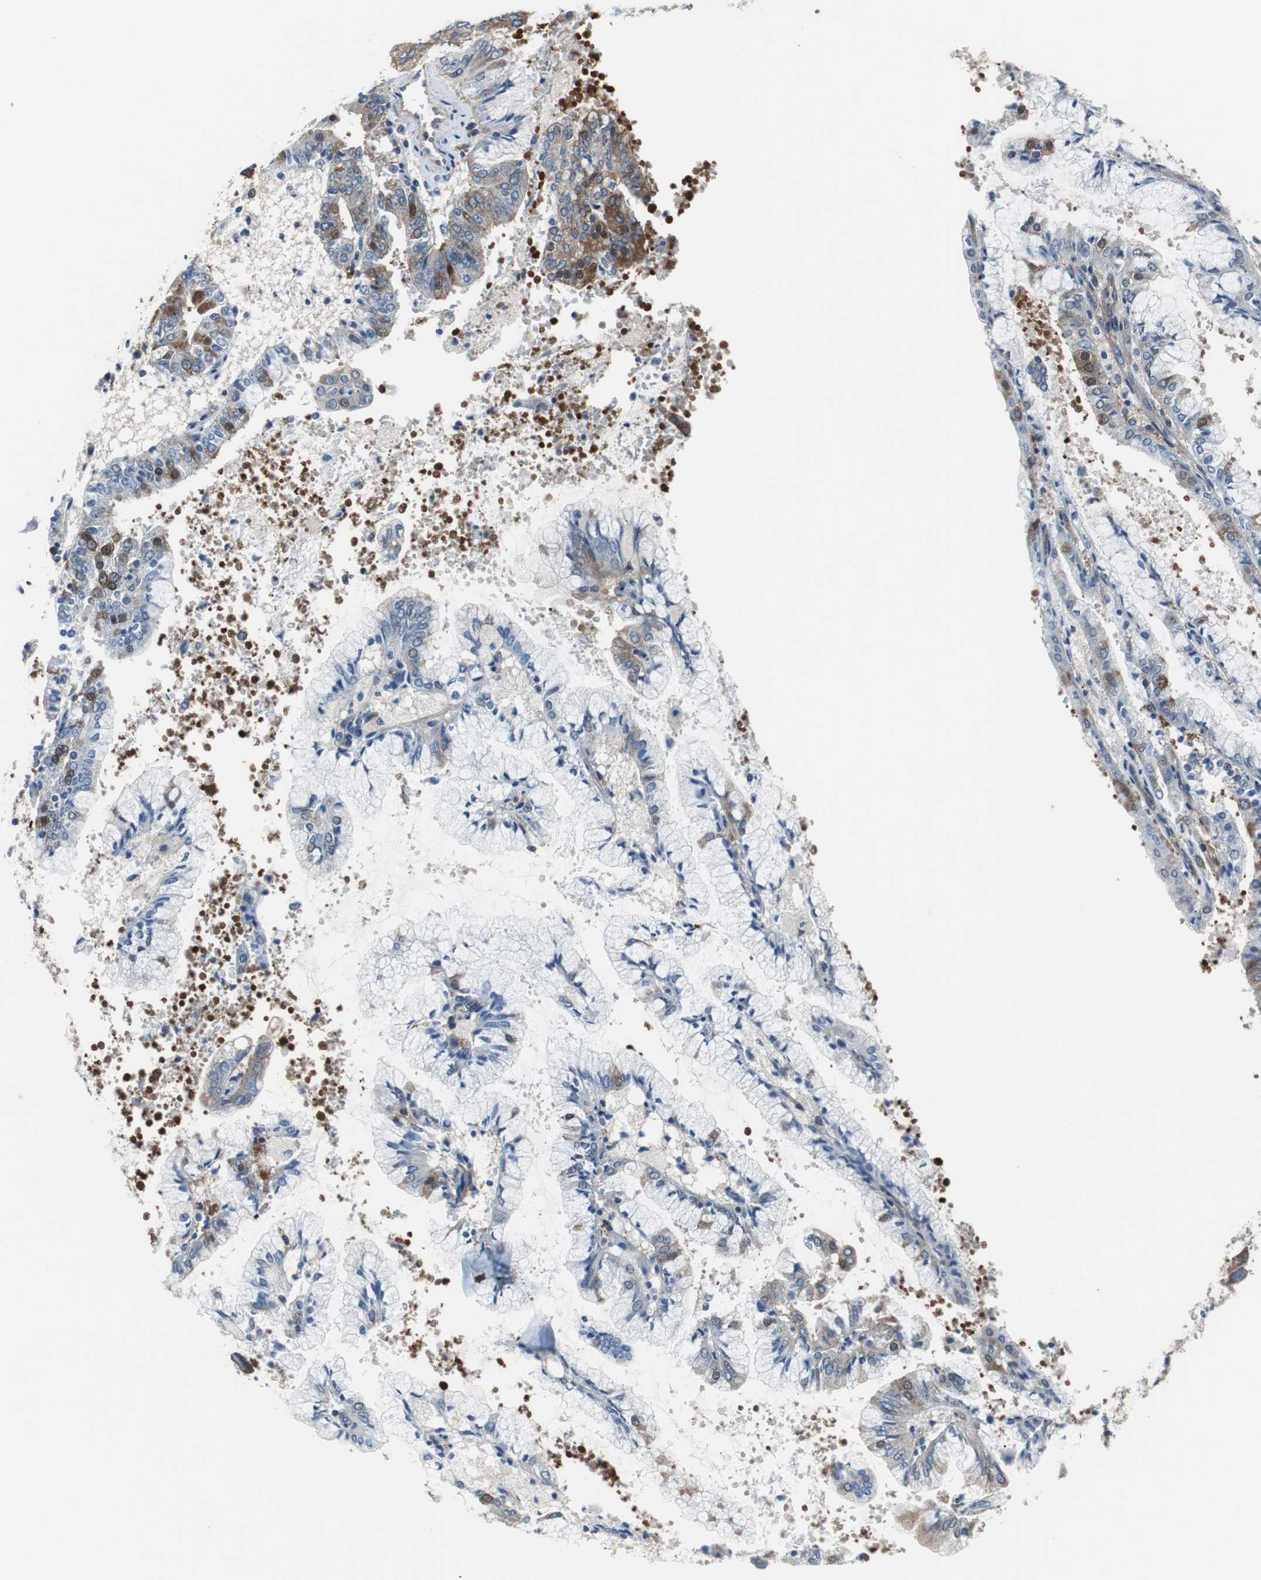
{"staining": {"intensity": "moderate", "quantity": "25%-75%", "location": "cytoplasmic/membranous"}, "tissue": "endometrial cancer", "cell_type": "Tumor cells", "image_type": "cancer", "snomed": [{"axis": "morphology", "description": "Adenocarcinoma, NOS"}, {"axis": "topography", "description": "Endometrium"}], "caption": "Endometrial adenocarcinoma was stained to show a protein in brown. There is medium levels of moderate cytoplasmic/membranous positivity in about 25%-75% of tumor cells.", "gene": "BRAF", "patient": {"sex": "female", "age": 63}}